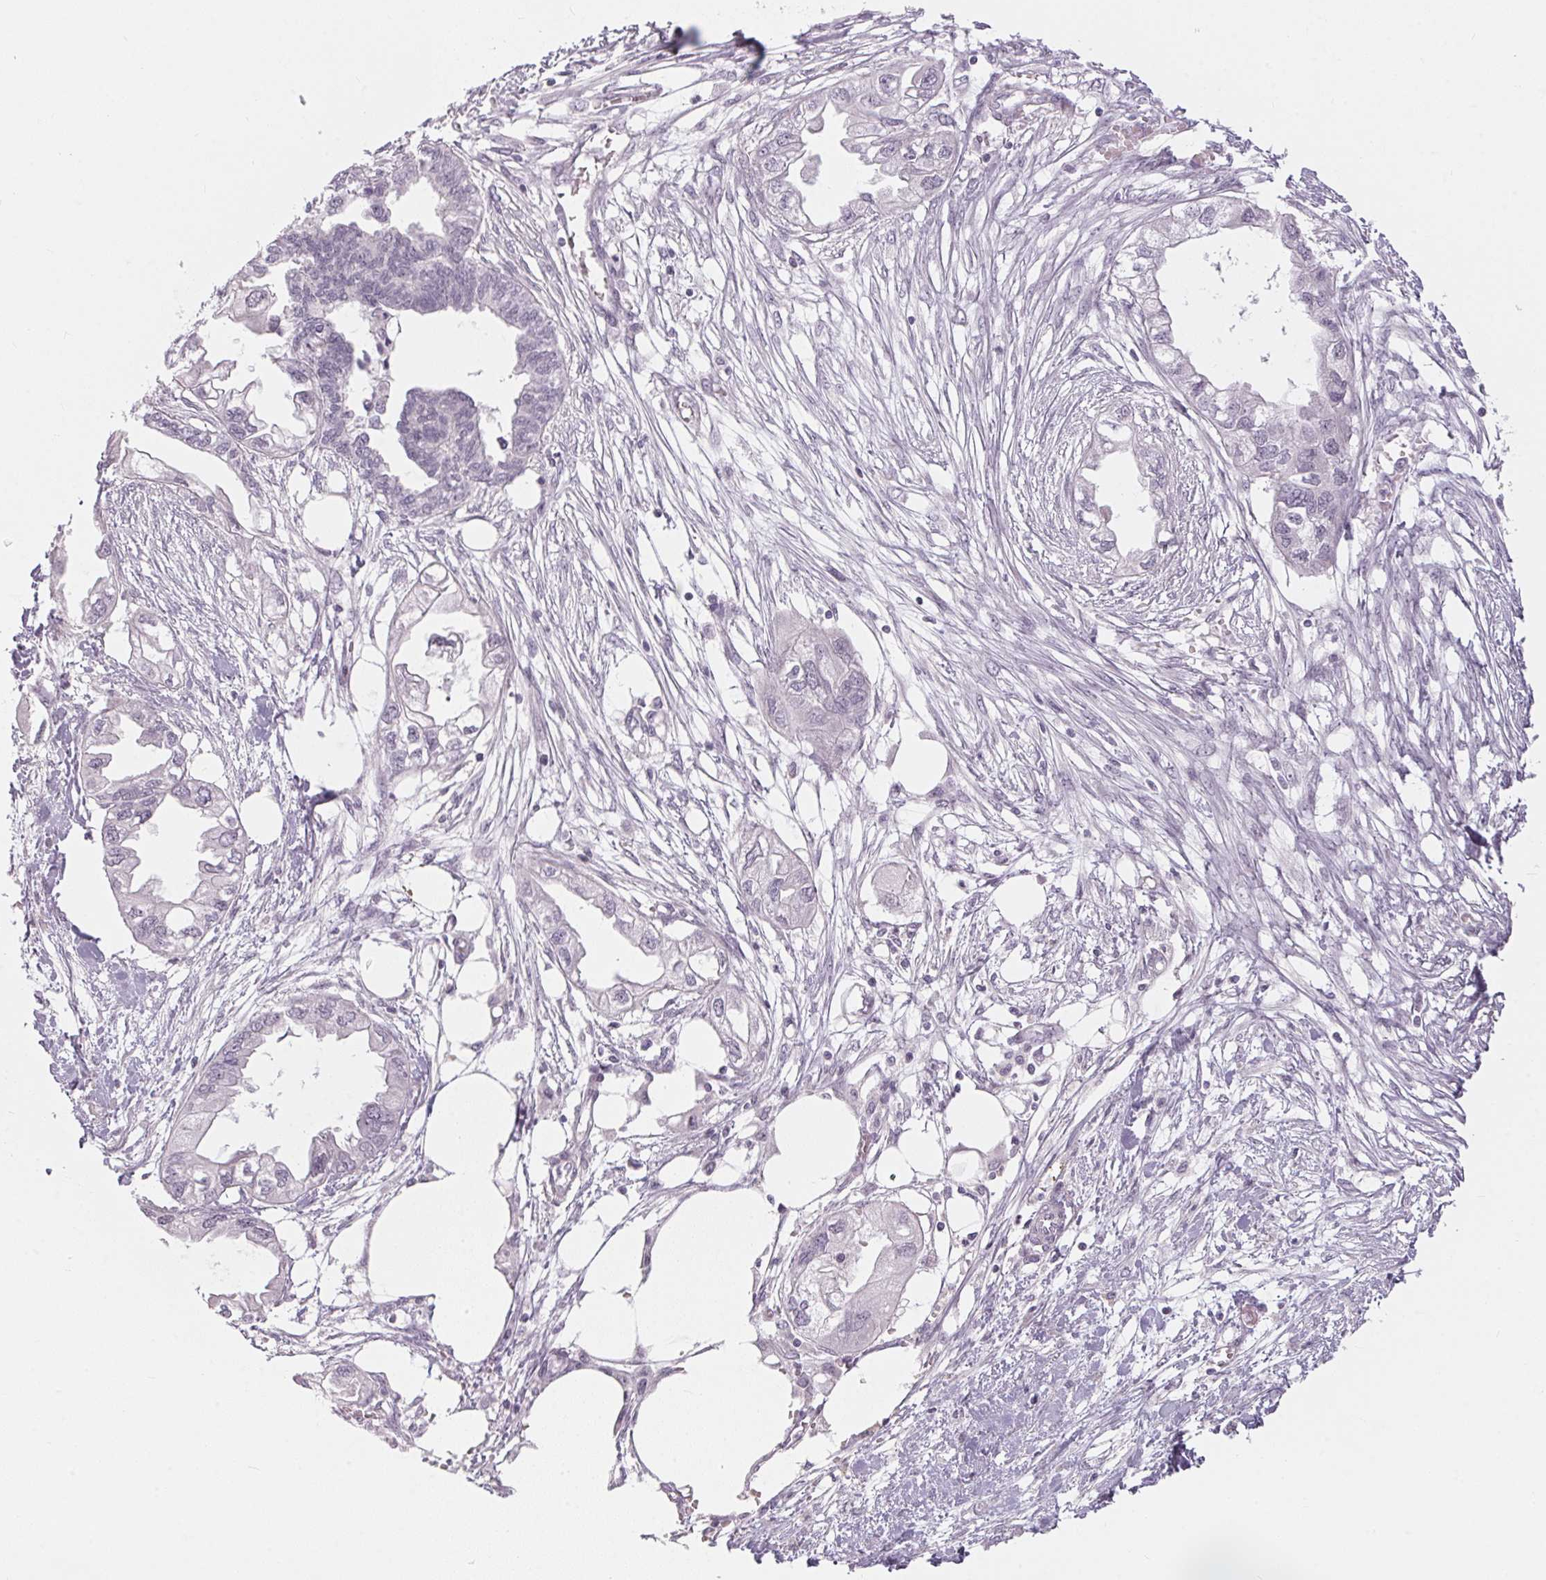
{"staining": {"intensity": "negative", "quantity": "none", "location": "none"}, "tissue": "endometrial cancer", "cell_type": "Tumor cells", "image_type": "cancer", "snomed": [{"axis": "morphology", "description": "Adenocarcinoma, NOS"}, {"axis": "morphology", "description": "Adenocarcinoma, metastatic, NOS"}, {"axis": "topography", "description": "Adipose tissue"}, {"axis": "topography", "description": "Endometrium"}], "caption": "IHC histopathology image of neoplastic tissue: human endometrial cancer (adenocarcinoma) stained with DAB reveals no significant protein positivity in tumor cells.", "gene": "GDAP1L1", "patient": {"sex": "female", "age": 67}}